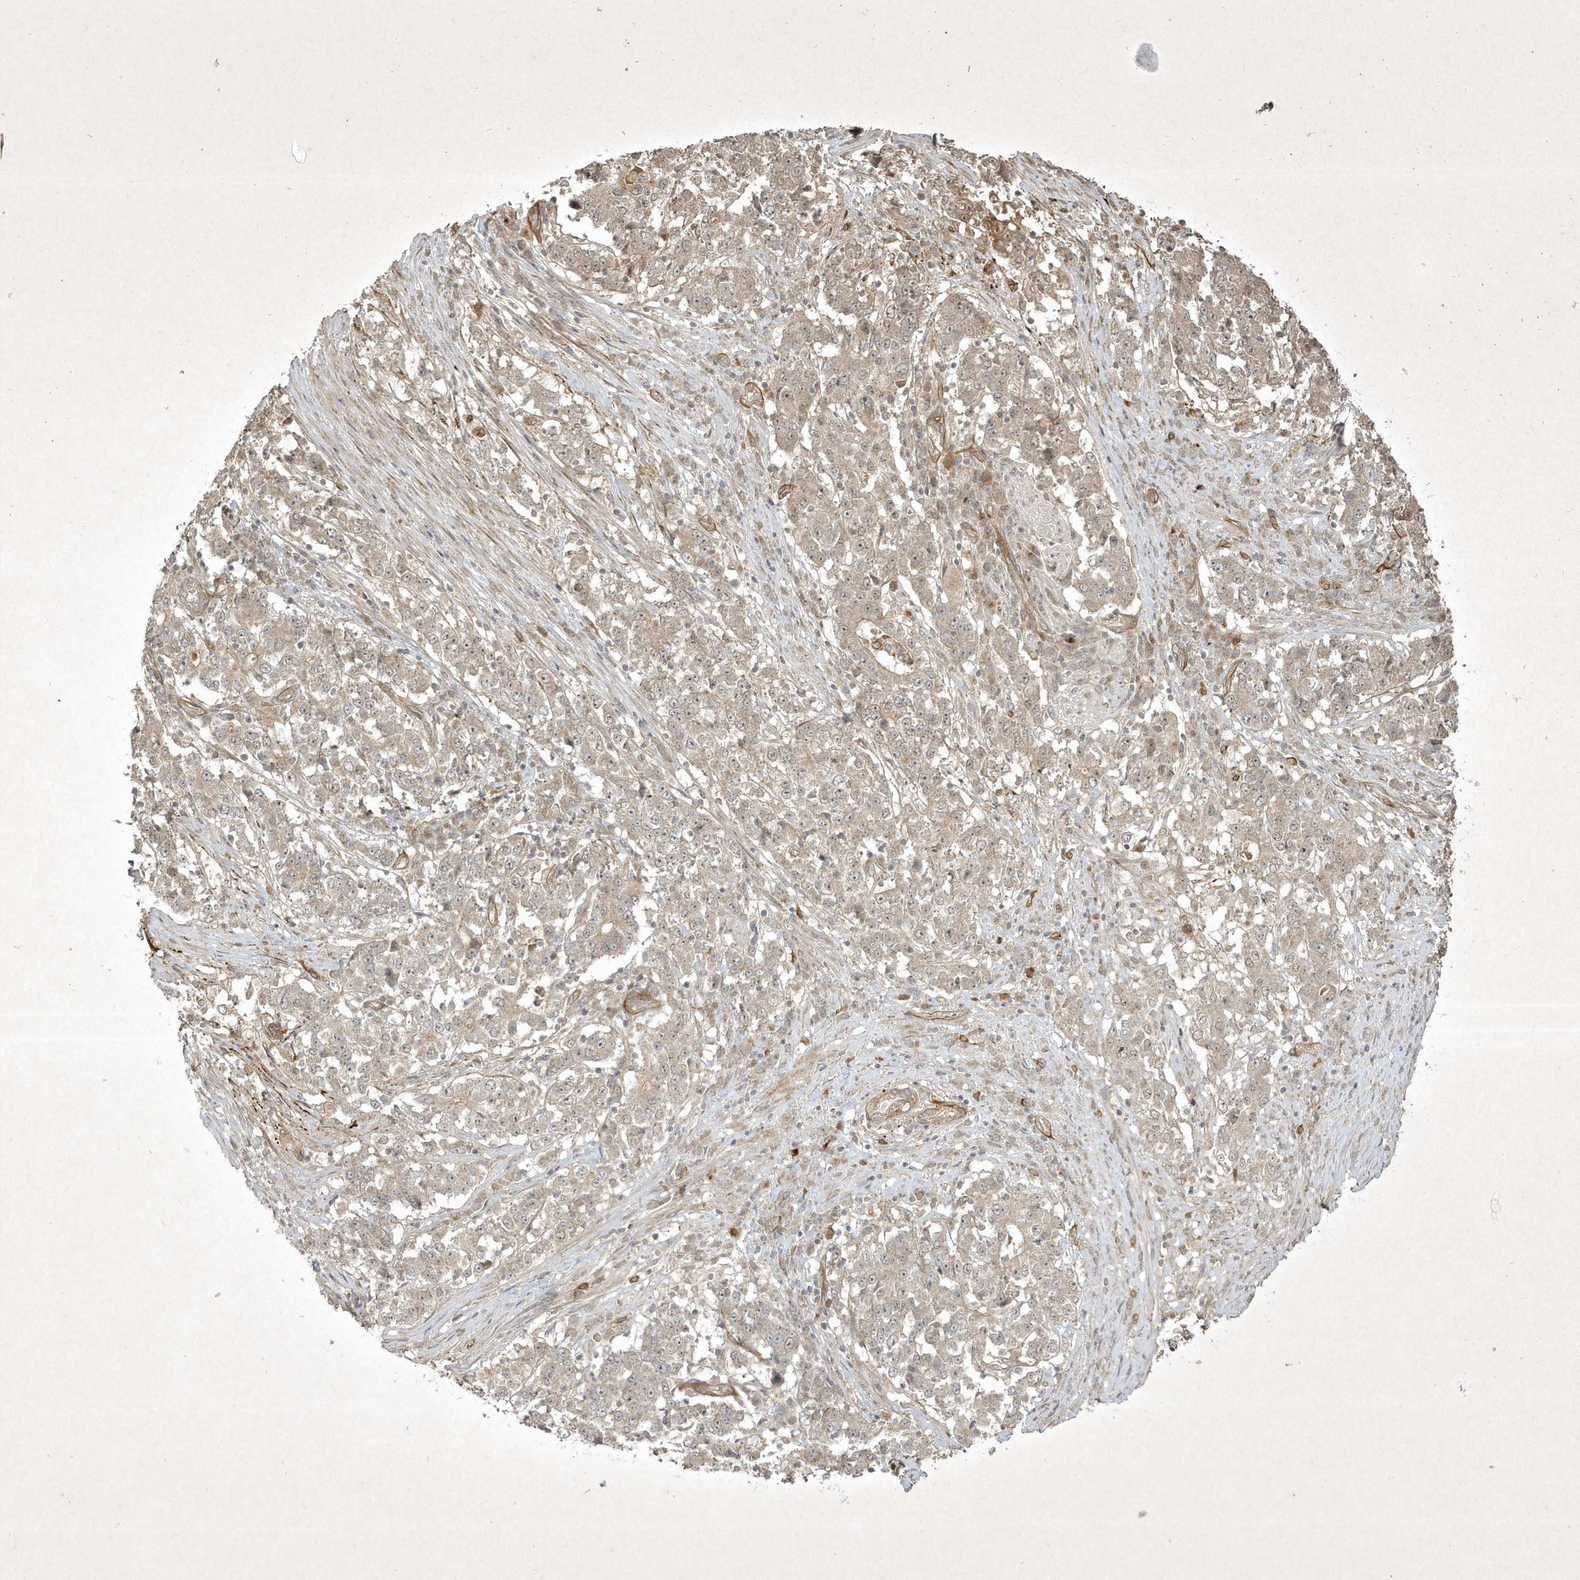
{"staining": {"intensity": "negative", "quantity": "none", "location": "none"}, "tissue": "stomach cancer", "cell_type": "Tumor cells", "image_type": "cancer", "snomed": [{"axis": "morphology", "description": "Adenocarcinoma, NOS"}, {"axis": "topography", "description": "Stomach"}], "caption": "An IHC image of stomach adenocarcinoma is shown. There is no staining in tumor cells of stomach adenocarcinoma.", "gene": "FAM83C", "patient": {"sex": "male", "age": 59}}